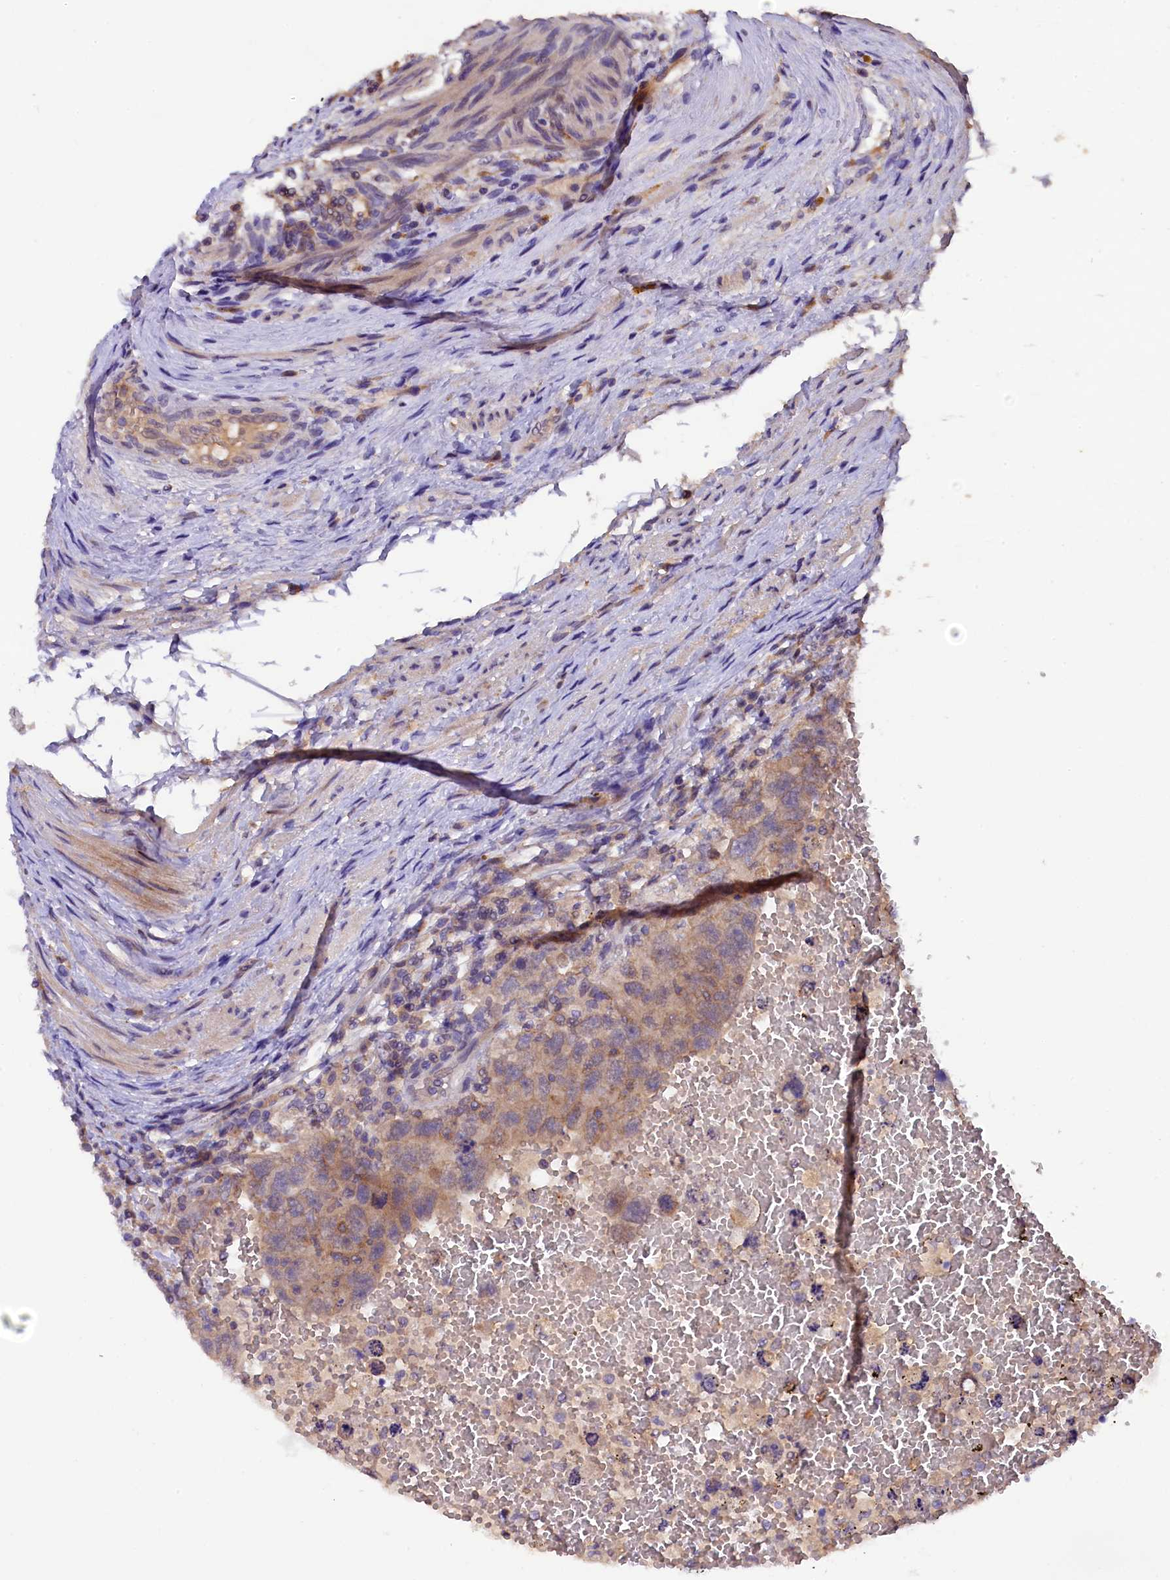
{"staining": {"intensity": "weak", "quantity": ">75%", "location": "cytoplasmic/membranous"}, "tissue": "testis cancer", "cell_type": "Tumor cells", "image_type": "cancer", "snomed": [{"axis": "morphology", "description": "Carcinoma, Embryonal, NOS"}, {"axis": "topography", "description": "Testis"}], "caption": "Protein staining by immunohistochemistry demonstrates weak cytoplasmic/membranous expression in approximately >75% of tumor cells in testis cancer (embryonal carcinoma).", "gene": "PLXNB1", "patient": {"sex": "male", "age": 26}}